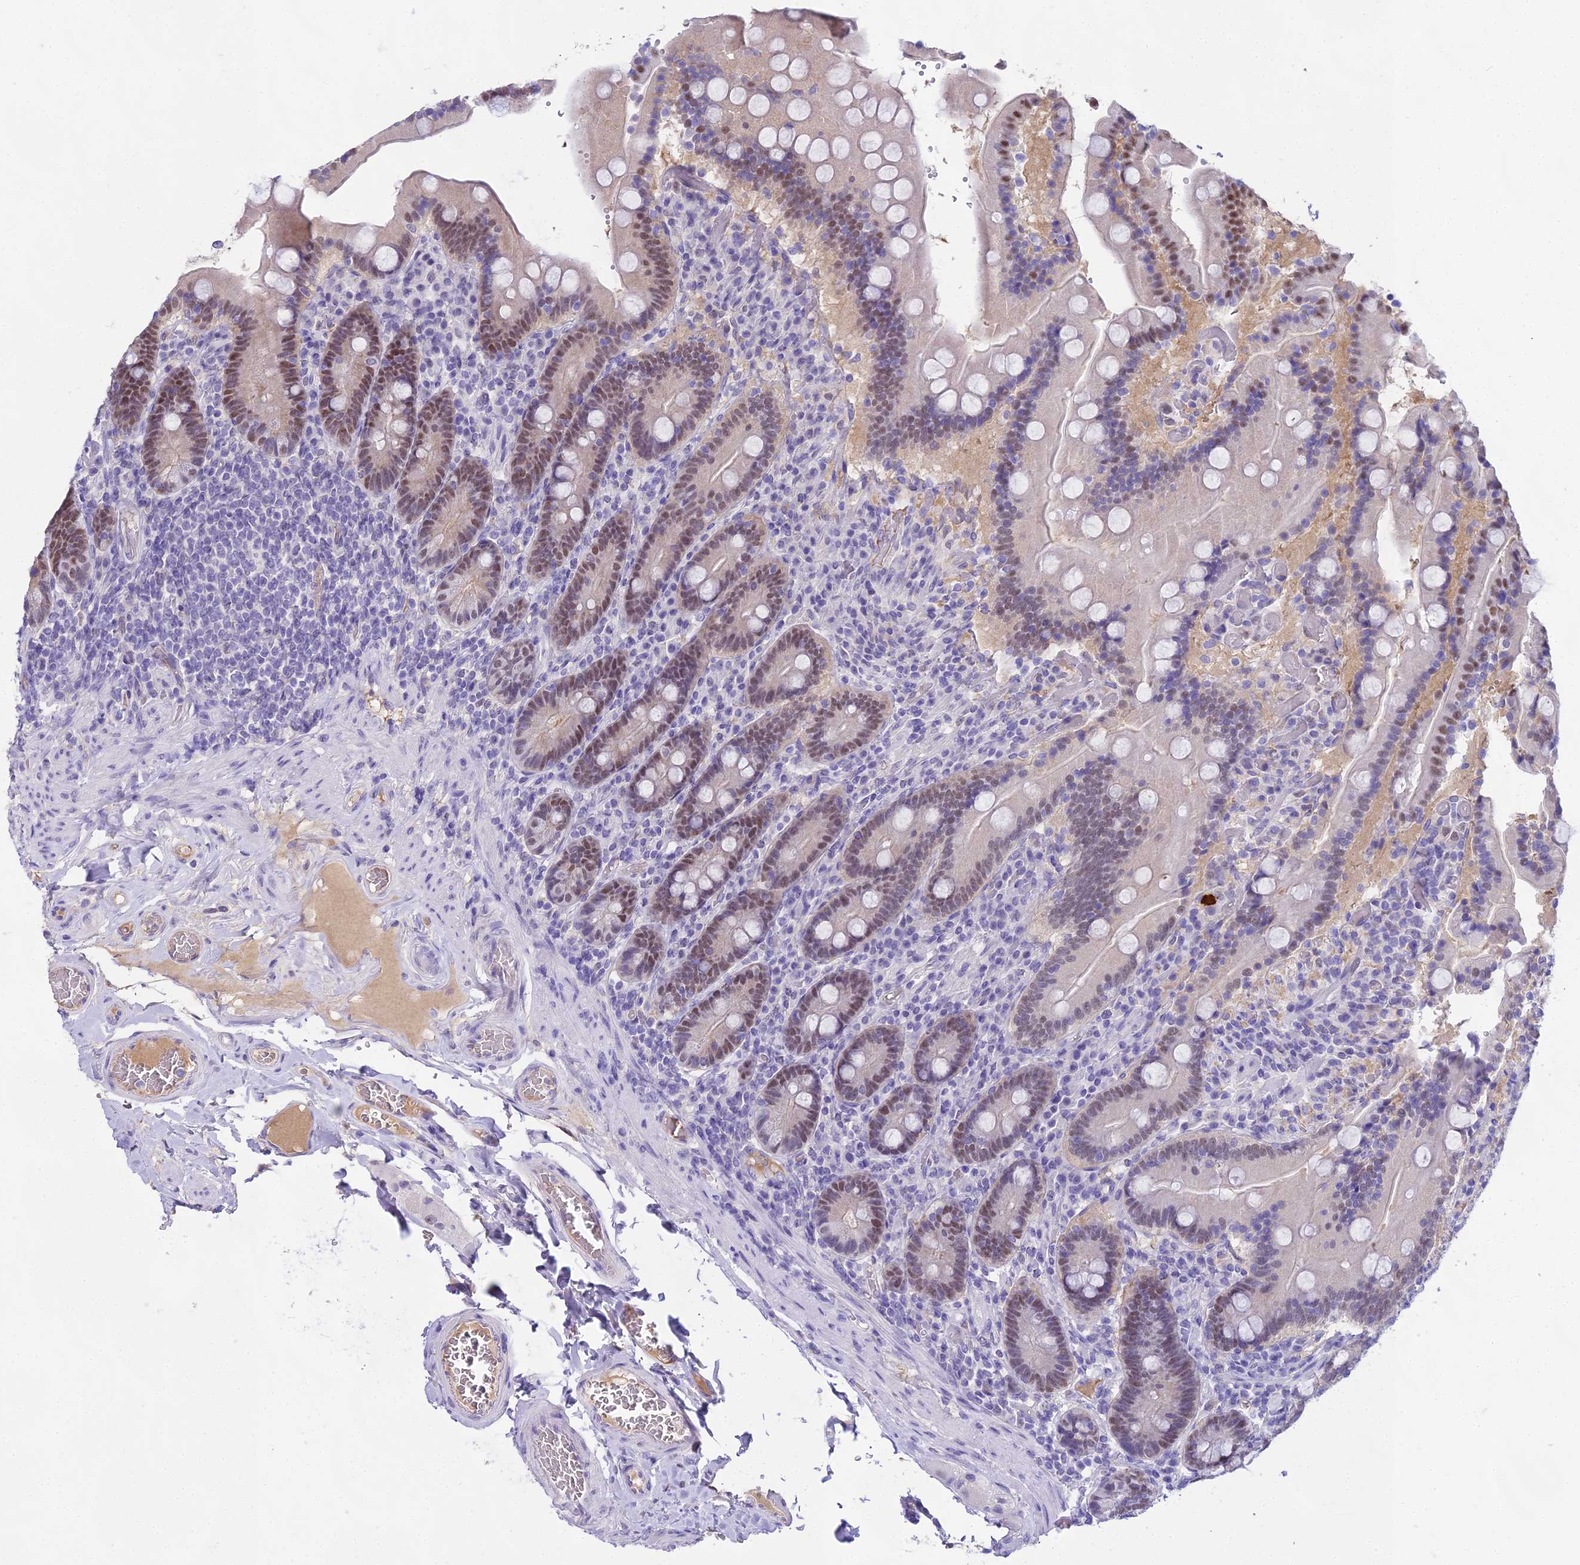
{"staining": {"intensity": "moderate", "quantity": ">75%", "location": "nuclear"}, "tissue": "duodenum", "cell_type": "Glandular cells", "image_type": "normal", "snomed": [{"axis": "morphology", "description": "Normal tissue, NOS"}, {"axis": "topography", "description": "Duodenum"}], "caption": "A histopathology image of duodenum stained for a protein demonstrates moderate nuclear brown staining in glandular cells. Ihc stains the protein in brown and the nuclei are stained blue.", "gene": "MAT2A", "patient": {"sex": "female", "age": 62}}